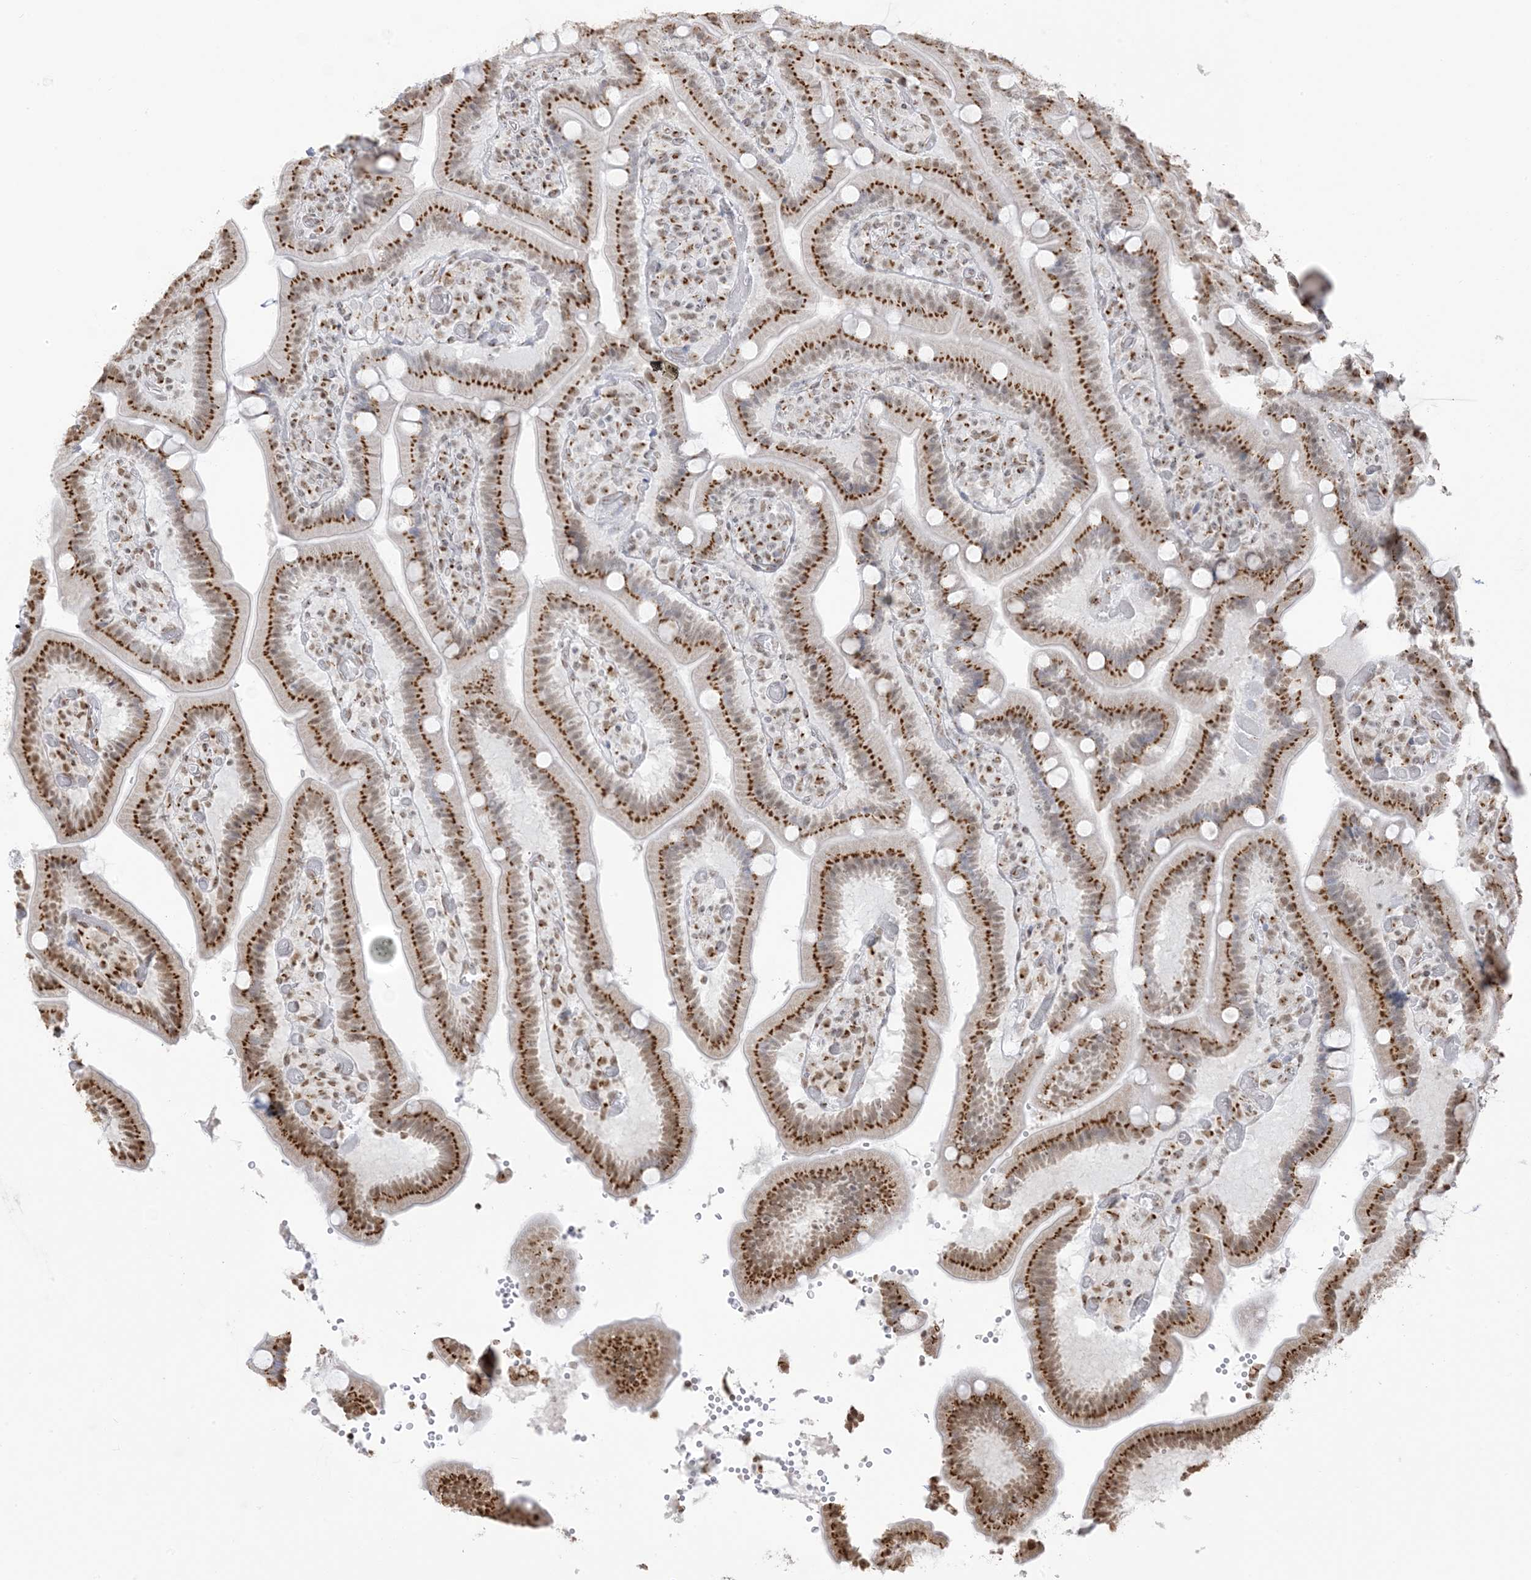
{"staining": {"intensity": "strong", "quantity": ">75%", "location": "cytoplasmic/membranous,nuclear"}, "tissue": "duodenum", "cell_type": "Glandular cells", "image_type": "normal", "snomed": [{"axis": "morphology", "description": "Normal tissue, NOS"}, {"axis": "topography", "description": "Duodenum"}], "caption": "DAB (3,3'-diaminobenzidine) immunohistochemical staining of normal human duodenum displays strong cytoplasmic/membranous,nuclear protein staining in approximately >75% of glandular cells.", "gene": "GPR107", "patient": {"sex": "female", "age": 62}}